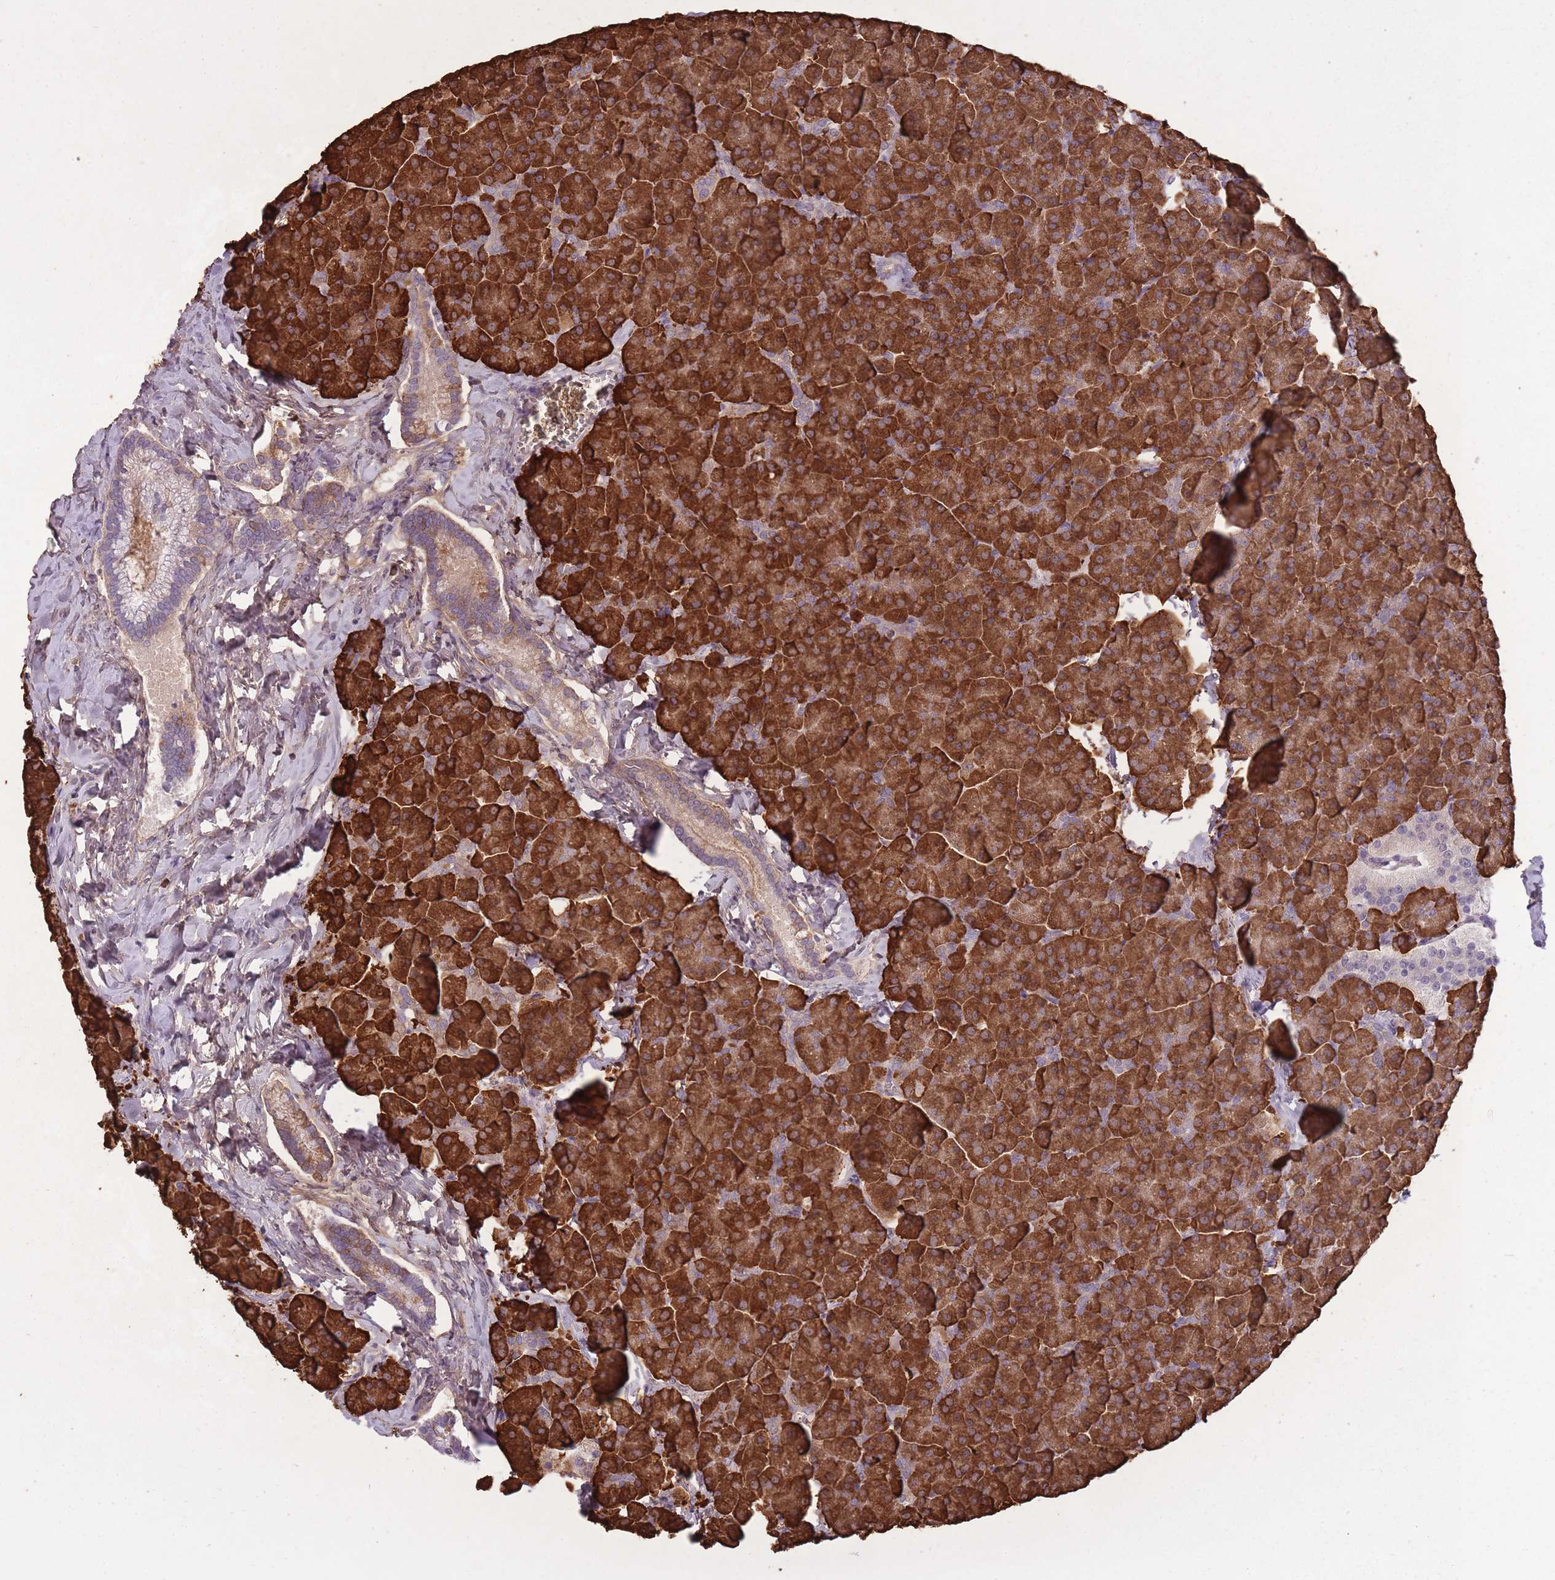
{"staining": {"intensity": "strong", "quantity": ">75%", "location": "cytoplasmic/membranous"}, "tissue": "pancreas", "cell_type": "Exocrine glandular cells", "image_type": "normal", "snomed": [{"axis": "morphology", "description": "Normal tissue, NOS"}, {"axis": "topography", "description": "Pancreas"}, {"axis": "topography", "description": "Peripheral nerve tissue"}], "caption": "Benign pancreas was stained to show a protein in brown. There is high levels of strong cytoplasmic/membranous expression in approximately >75% of exocrine glandular cells.", "gene": "ZBTB24", "patient": {"sex": "male", "age": 54}}